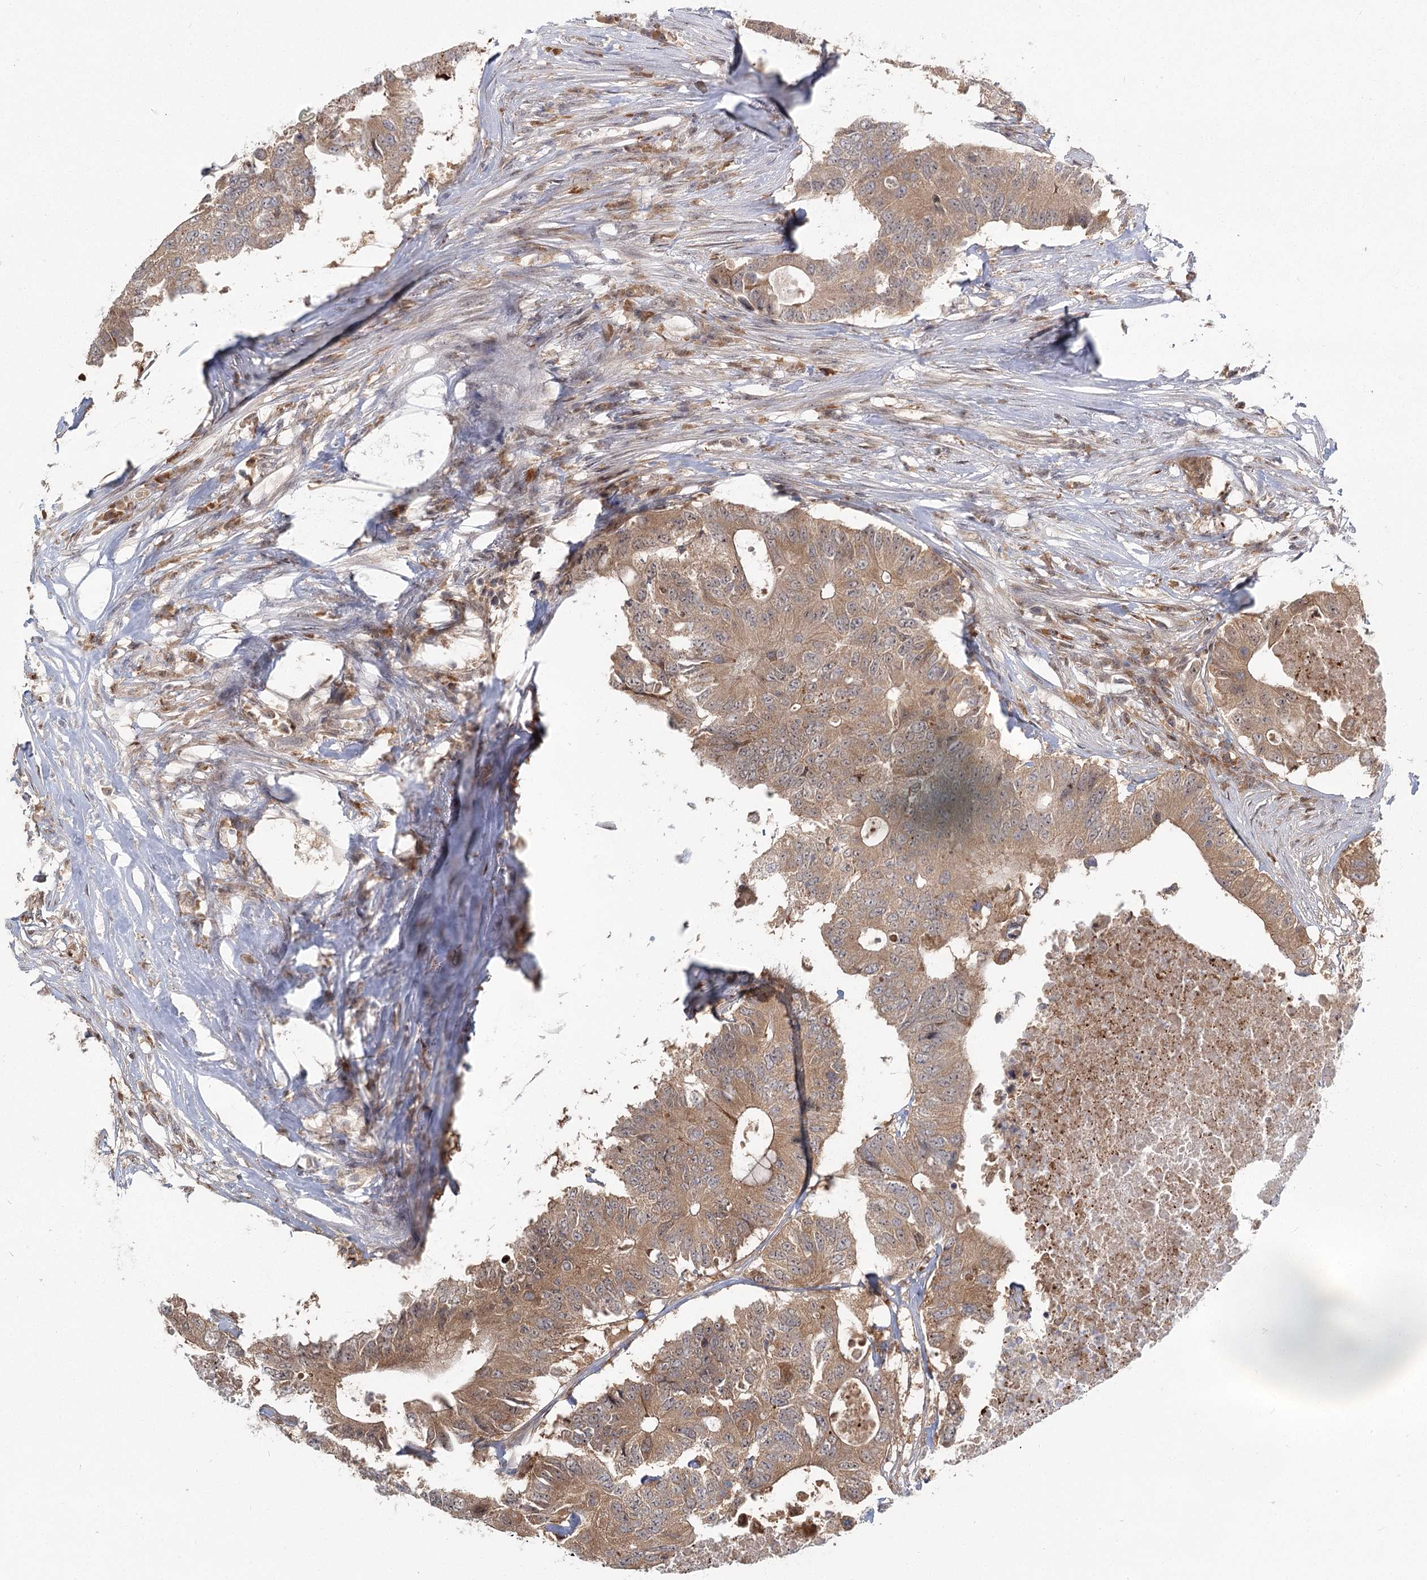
{"staining": {"intensity": "moderate", "quantity": ">75%", "location": "cytoplasmic/membranous"}, "tissue": "colorectal cancer", "cell_type": "Tumor cells", "image_type": "cancer", "snomed": [{"axis": "morphology", "description": "Adenocarcinoma, NOS"}, {"axis": "topography", "description": "Colon"}], "caption": "Brown immunohistochemical staining in adenocarcinoma (colorectal) reveals moderate cytoplasmic/membranous expression in approximately >75% of tumor cells. (Stains: DAB (3,3'-diaminobenzidine) in brown, nuclei in blue, Microscopy: brightfield microscopy at high magnification).", "gene": "THNSL1", "patient": {"sex": "male", "age": 71}}